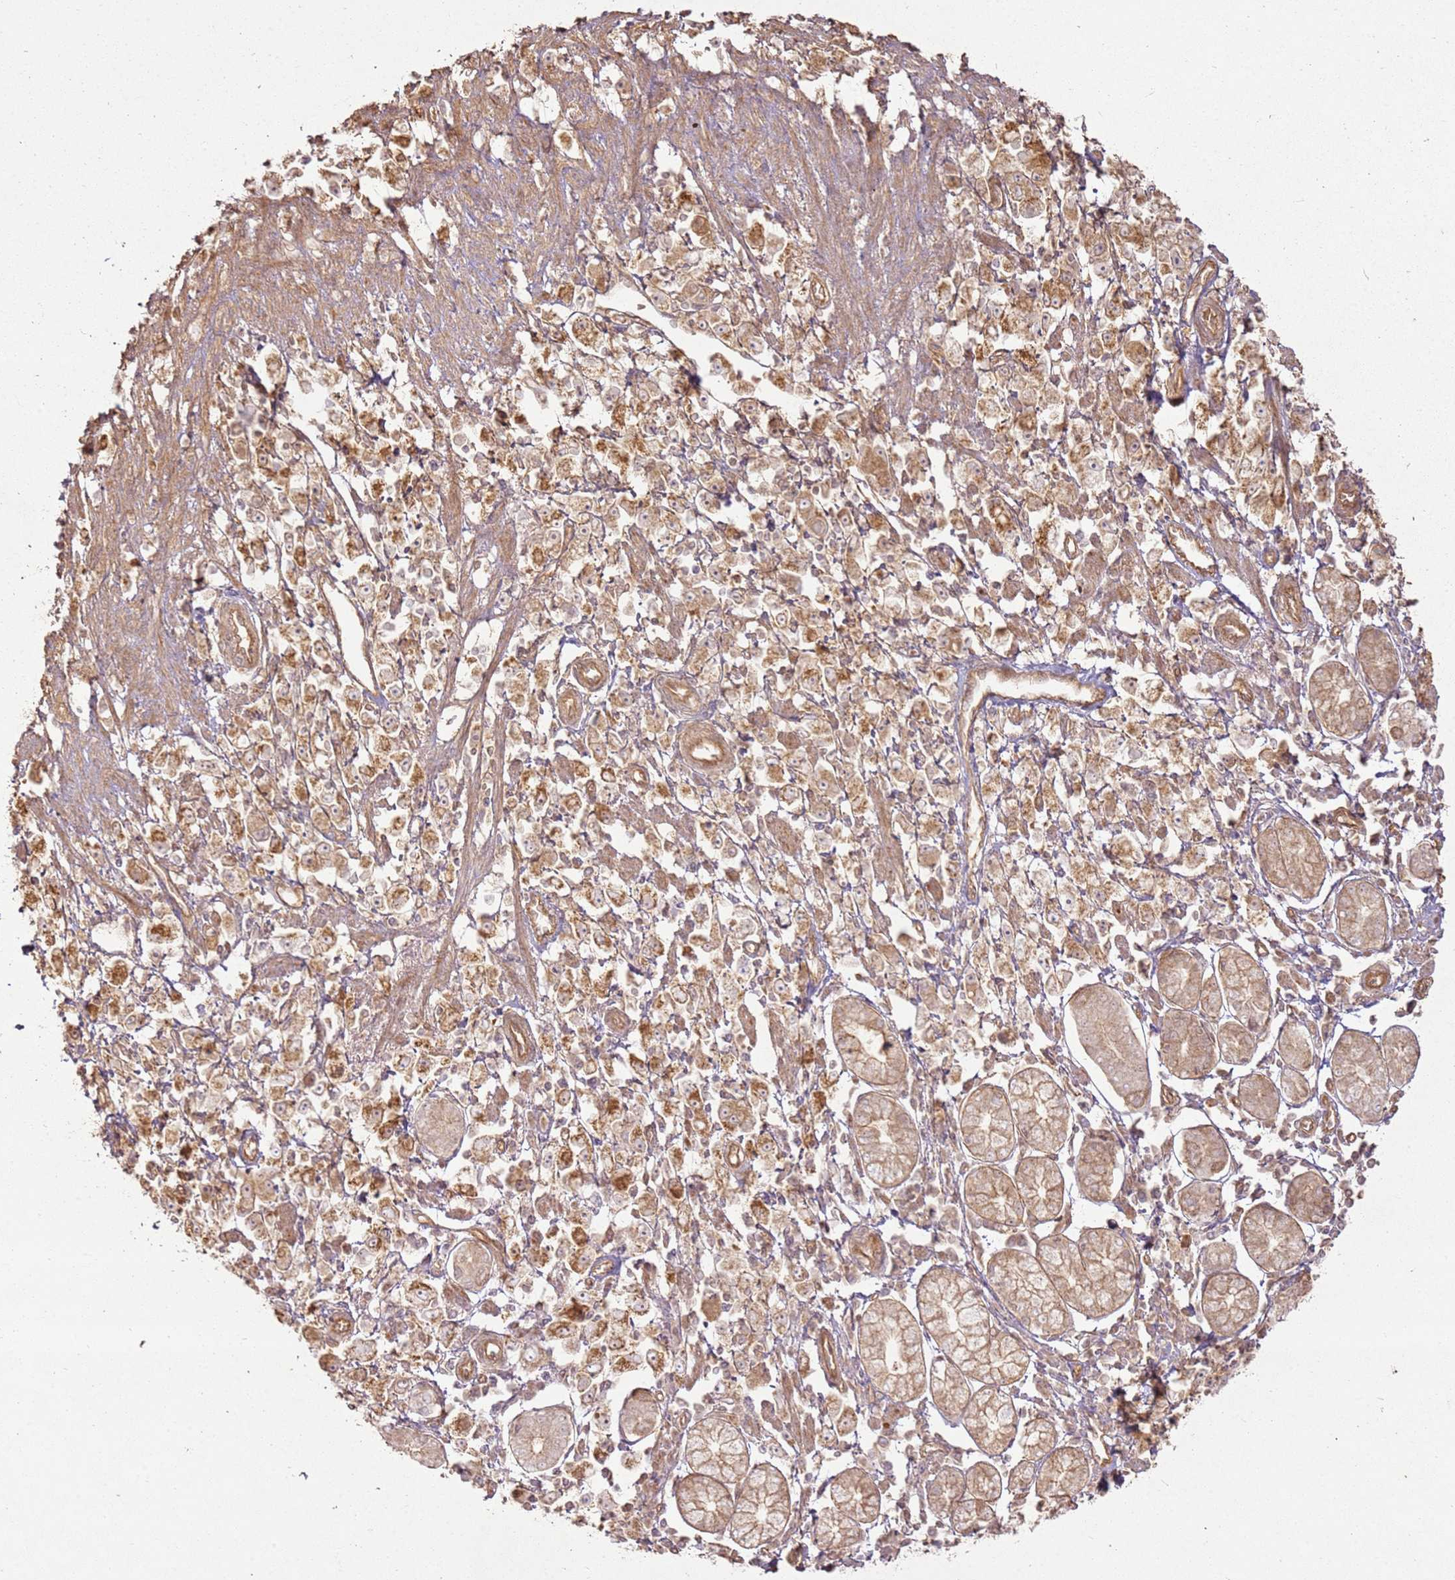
{"staining": {"intensity": "moderate", "quantity": ">75%", "location": "cytoplasmic/membranous"}, "tissue": "stomach cancer", "cell_type": "Tumor cells", "image_type": "cancer", "snomed": [{"axis": "morphology", "description": "Adenocarcinoma, NOS"}, {"axis": "topography", "description": "Stomach"}], "caption": "About >75% of tumor cells in stomach cancer (adenocarcinoma) exhibit moderate cytoplasmic/membranous protein staining as visualized by brown immunohistochemical staining.", "gene": "ZNF776", "patient": {"sex": "female", "age": 59}}